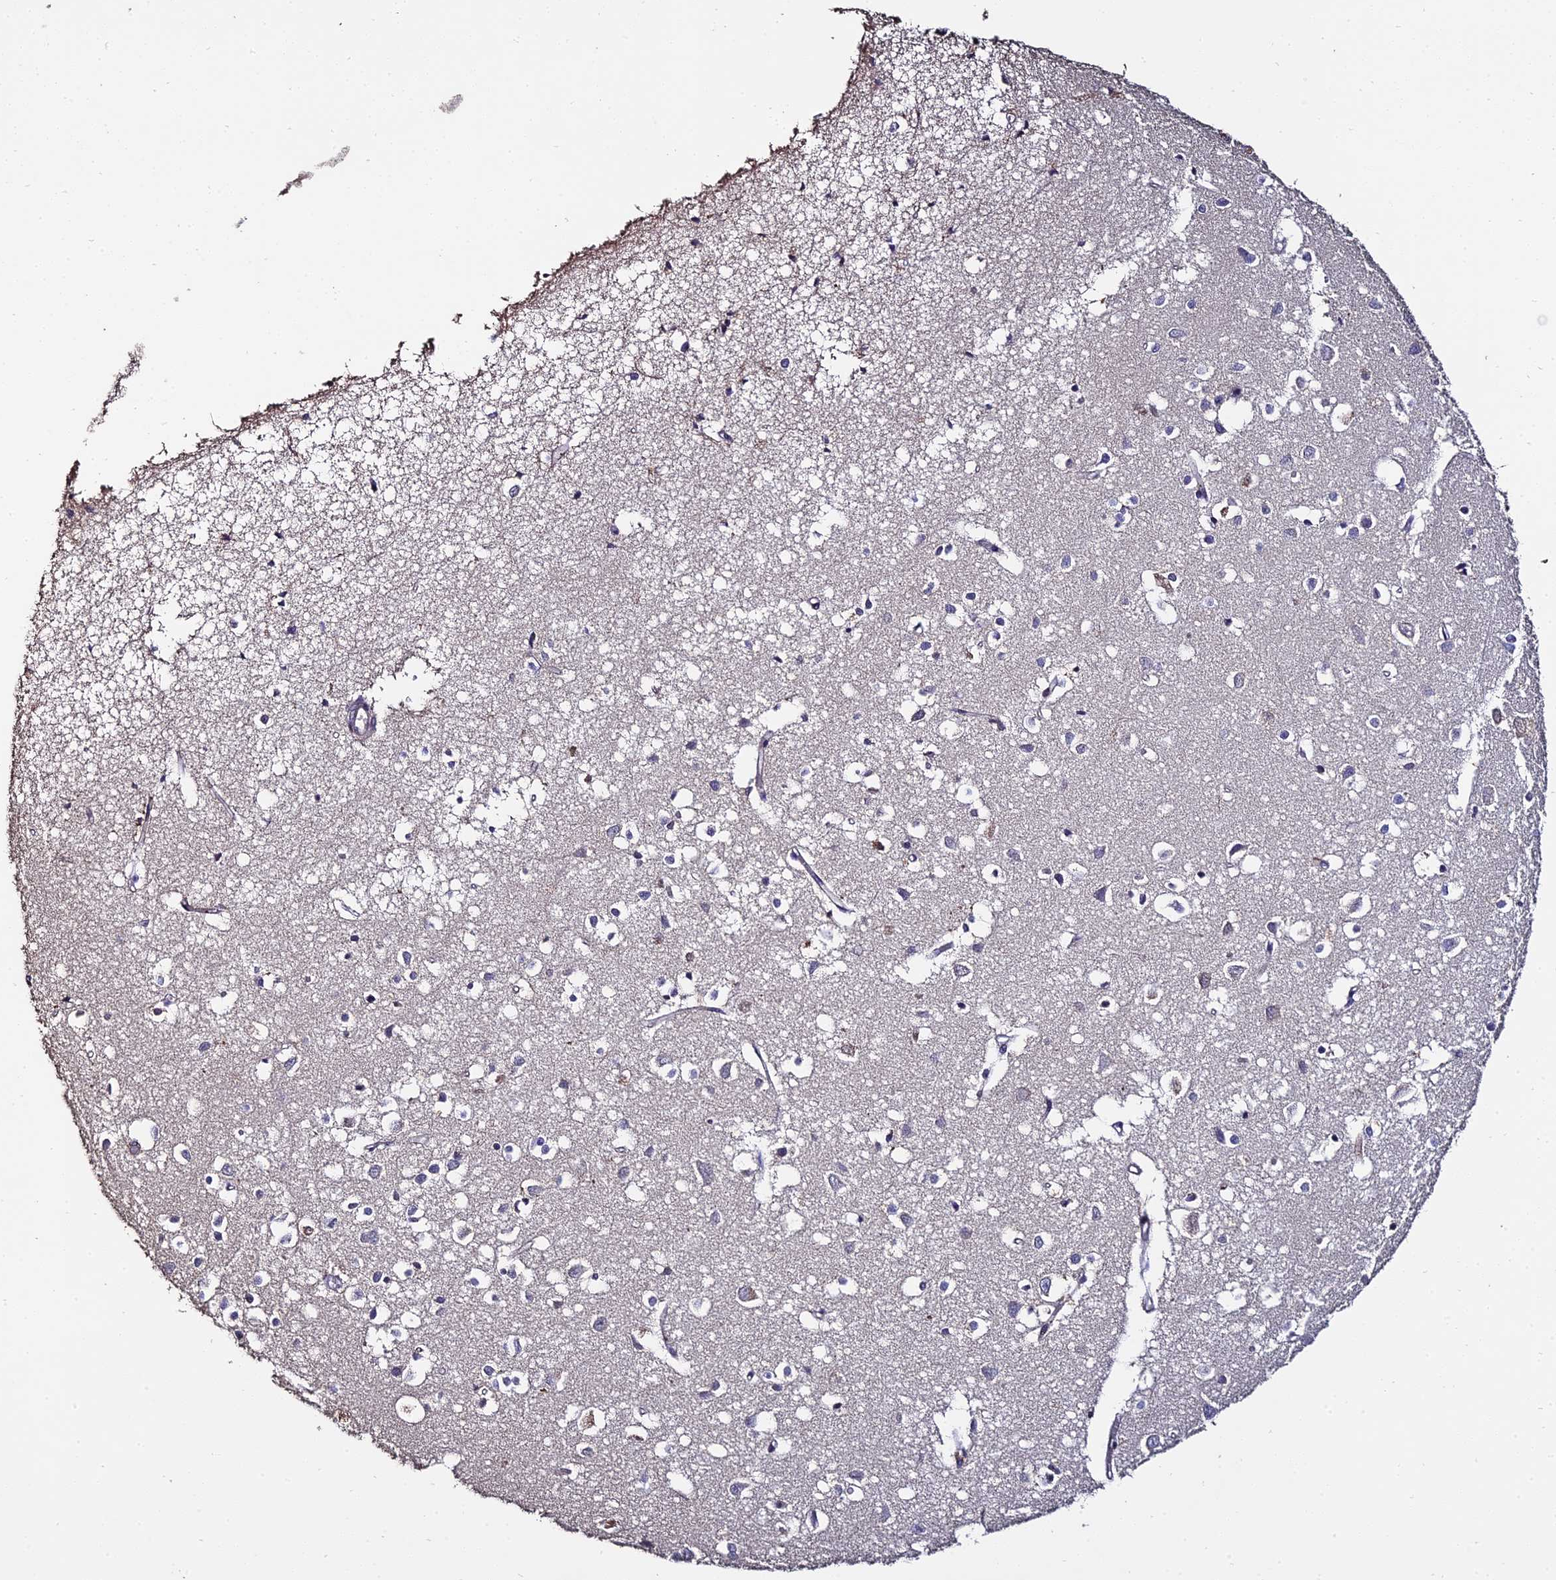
{"staining": {"intensity": "weak", "quantity": ">75%", "location": "cytoplasmic/membranous"}, "tissue": "cerebral cortex", "cell_type": "Endothelial cells", "image_type": "normal", "snomed": [{"axis": "morphology", "description": "Normal tissue, NOS"}, {"axis": "topography", "description": "Cerebral cortex"}], "caption": "Benign cerebral cortex displays weak cytoplasmic/membranous staining in about >75% of endothelial cells, visualized by immunohistochemistry.", "gene": "LSM5", "patient": {"sex": "female", "age": 64}}